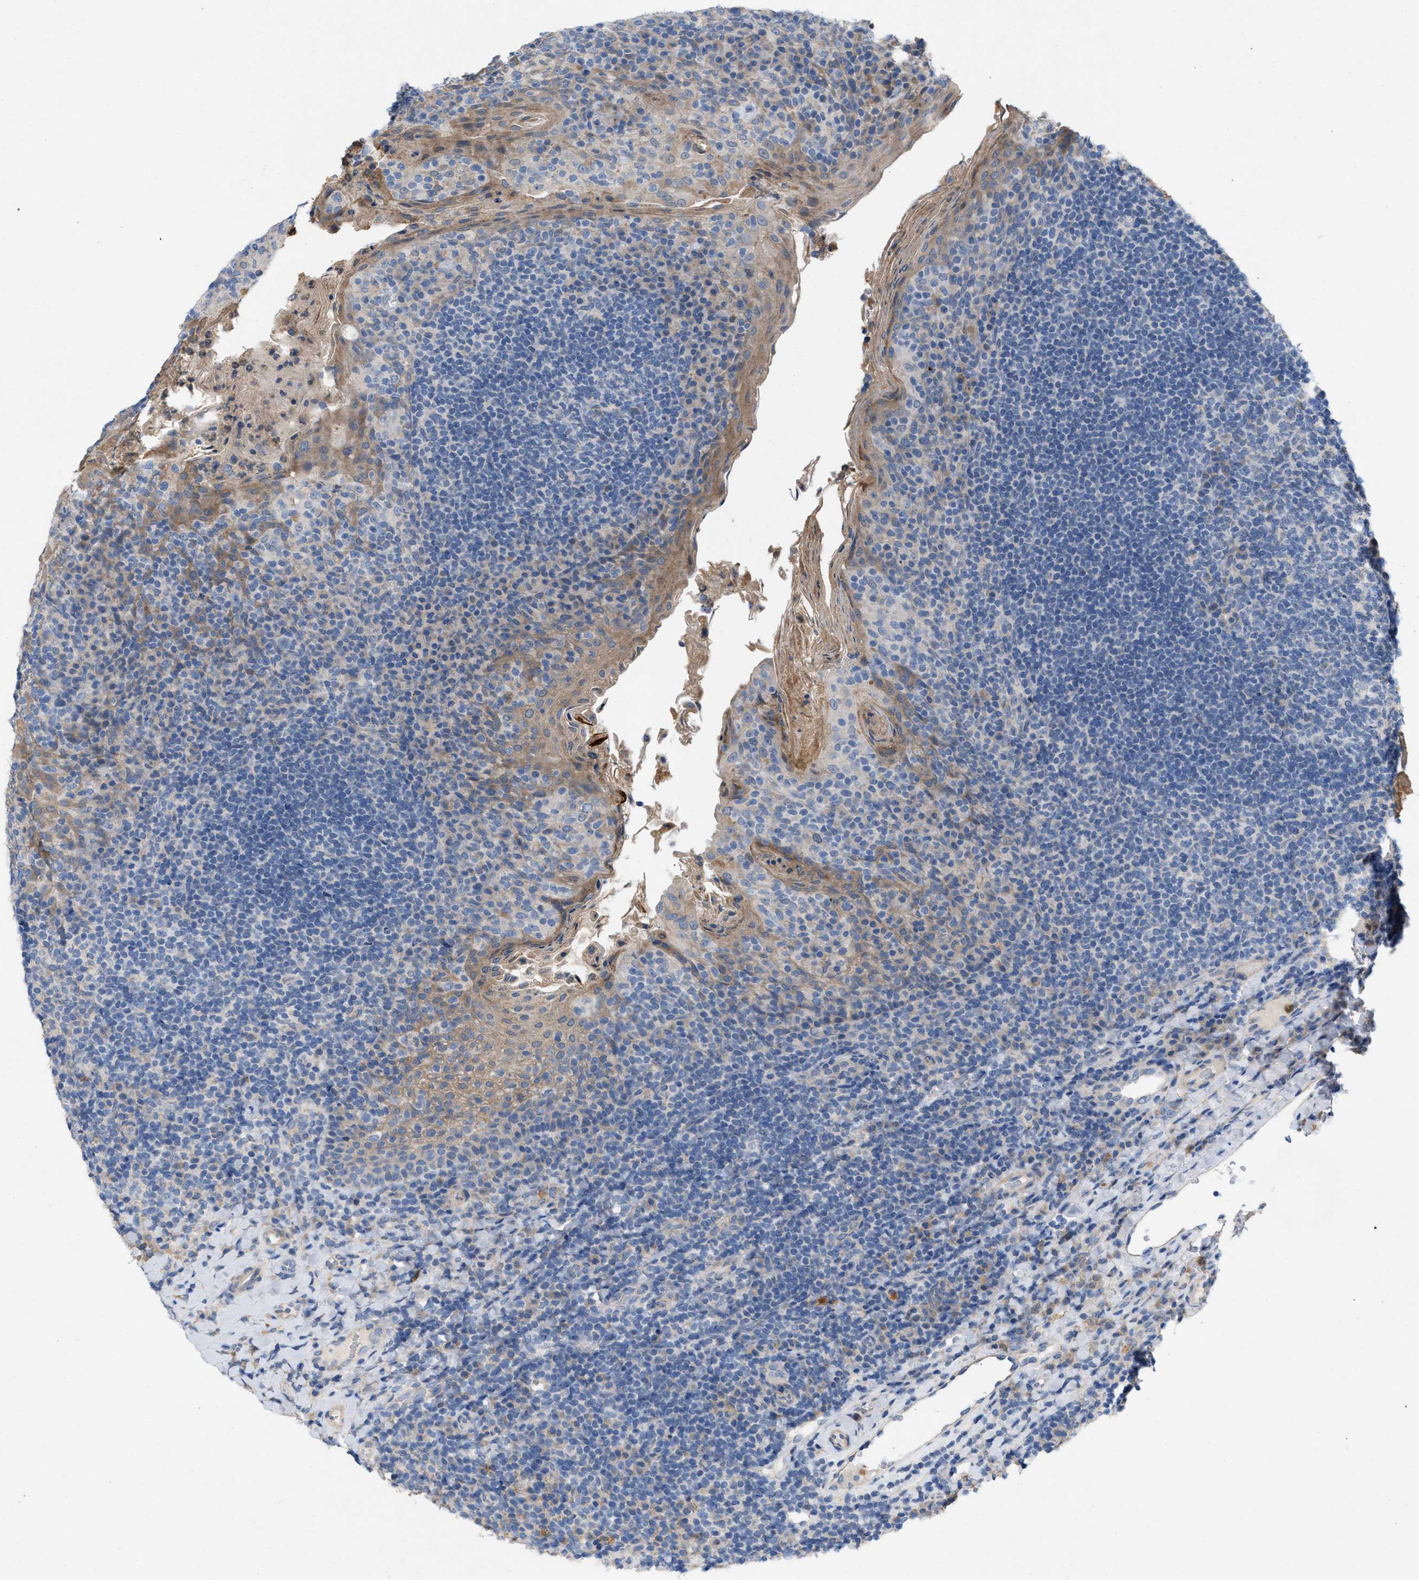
{"staining": {"intensity": "negative", "quantity": "none", "location": "none"}, "tissue": "tonsil", "cell_type": "Germinal center cells", "image_type": "normal", "snomed": [{"axis": "morphology", "description": "Normal tissue, NOS"}, {"axis": "topography", "description": "Tonsil"}], "caption": "DAB (3,3'-diaminobenzidine) immunohistochemical staining of normal tonsil displays no significant staining in germinal center cells.", "gene": "PLPPR5", "patient": {"sex": "male", "age": 17}}